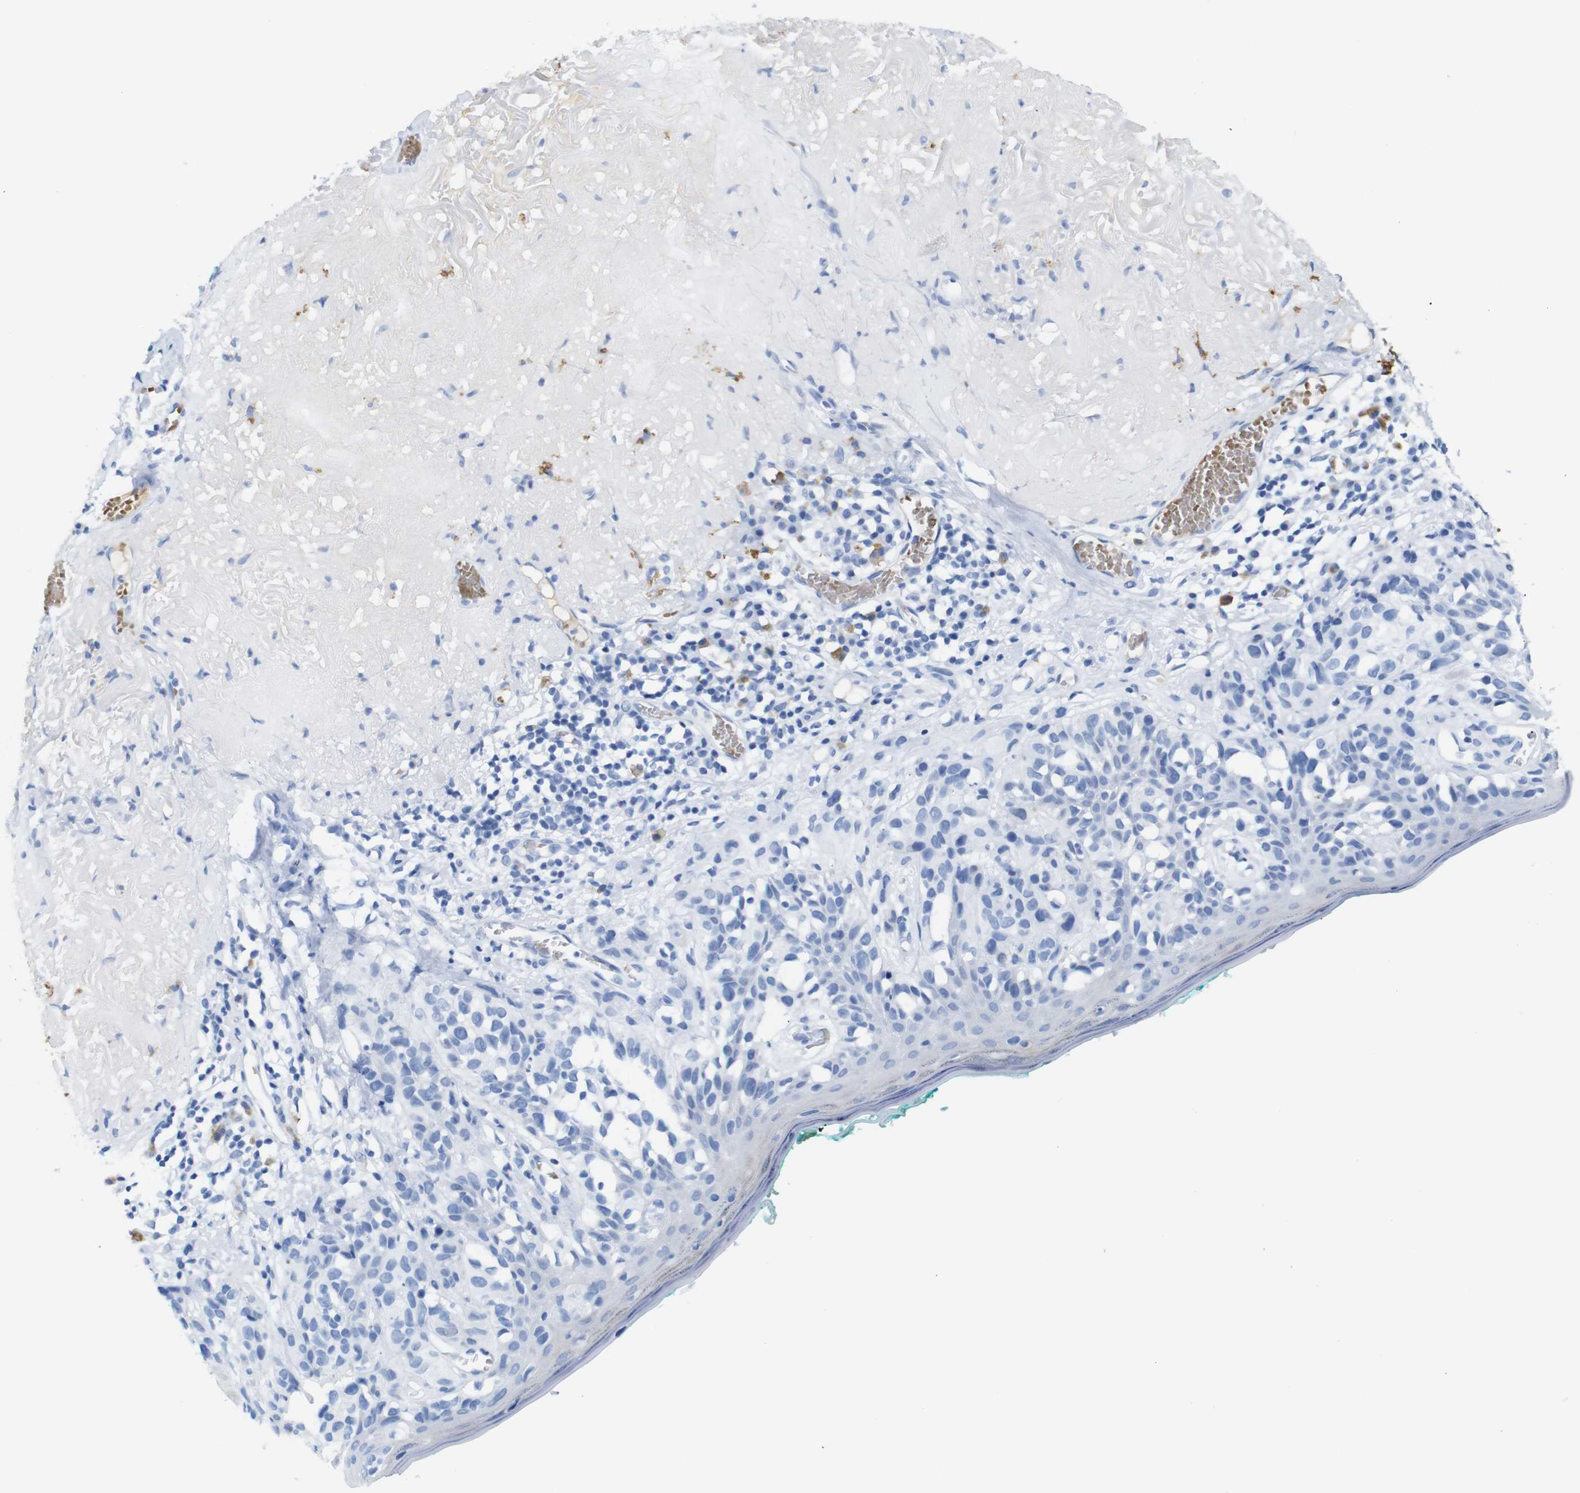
{"staining": {"intensity": "negative", "quantity": "none", "location": "none"}, "tissue": "melanoma", "cell_type": "Tumor cells", "image_type": "cancer", "snomed": [{"axis": "morphology", "description": "Malignant melanoma in situ"}, {"axis": "morphology", "description": "Malignant melanoma, NOS"}, {"axis": "topography", "description": "Skin"}], "caption": "Melanoma was stained to show a protein in brown. There is no significant positivity in tumor cells.", "gene": "ERVMER34-1", "patient": {"sex": "female", "age": 88}}